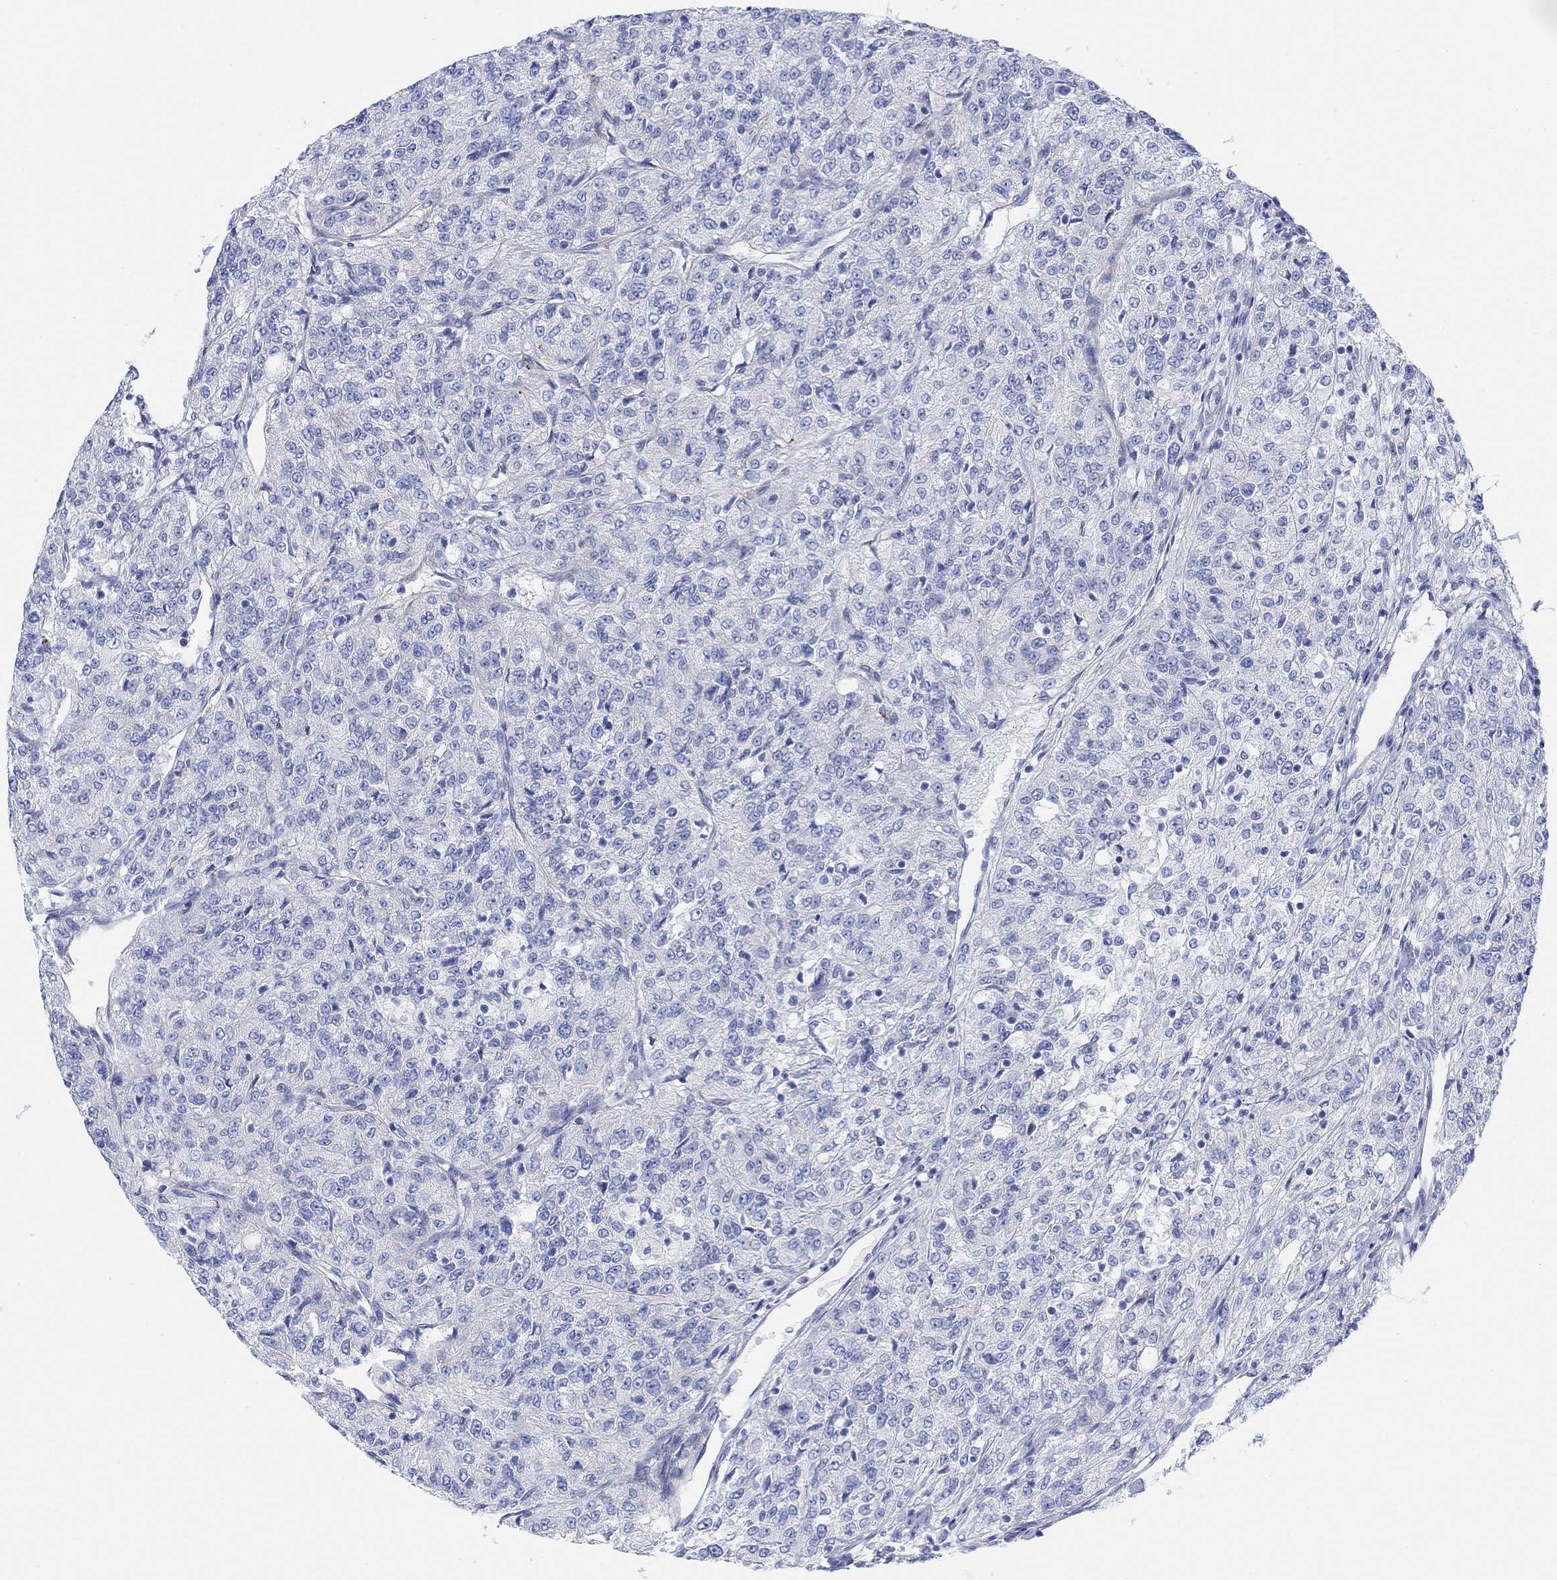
{"staining": {"intensity": "negative", "quantity": "none", "location": "none"}, "tissue": "renal cancer", "cell_type": "Tumor cells", "image_type": "cancer", "snomed": [{"axis": "morphology", "description": "Adenocarcinoma, NOS"}, {"axis": "topography", "description": "Kidney"}], "caption": "Tumor cells are negative for protein expression in human renal cancer. Nuclei are stained in blue.", "gene": "TLDC2", "patient": {"sex": "female", "age": 63}}